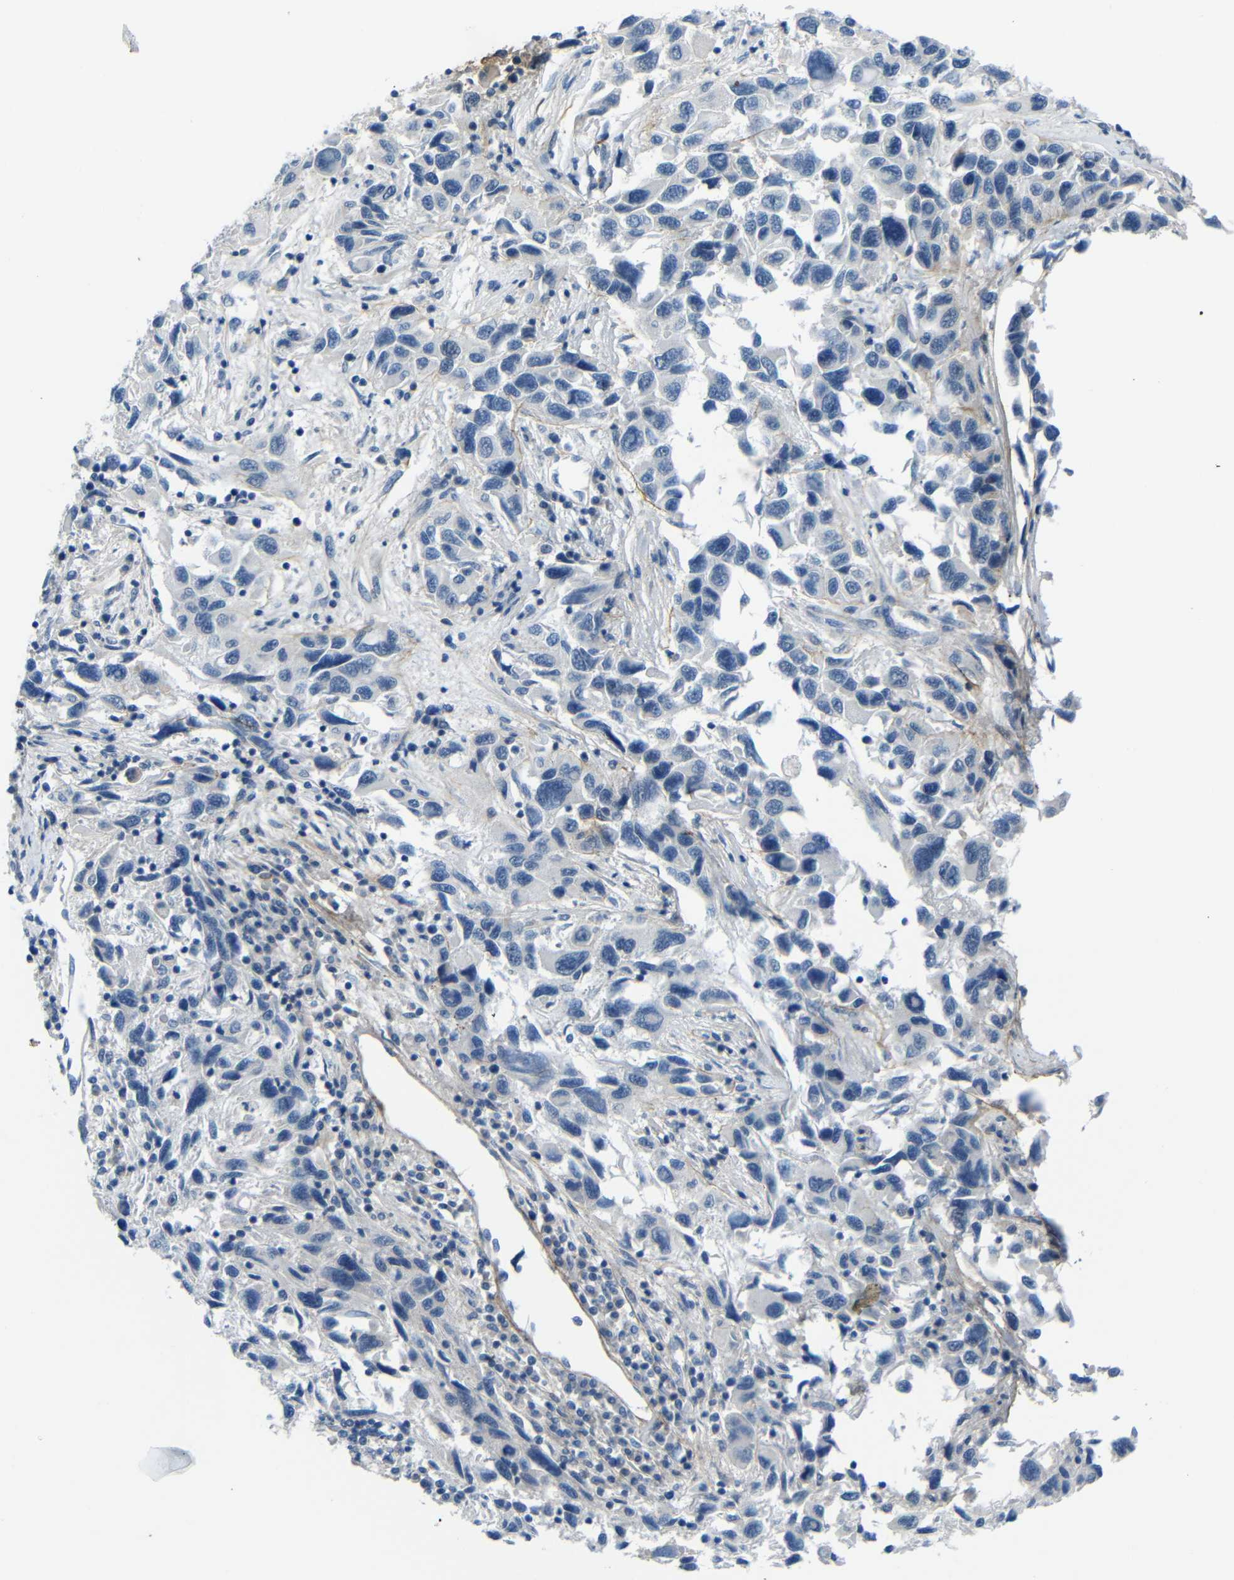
{"staining": {"intensity": "negative", "quantity": "none", "location": "none"}, "tissue": "melanoma", "cell_type": "Tumor cells", "image_type": "cancer", "snomed": [{"axis": "morphology", "description": "Malignant melanoma, NOS"}, {"axis": "topography", "description": "Skin"}], "caption": "Image shows no protein positivity in tumor cells of malignant melanoma tissue. (Stains: DAB (3,3'-diaminobenzidine) immunohistochemistry (IHC) with hematoxylin counter stain, Microscopy: brightfield microscopy at high magnification).", "gene": "ANK3", "patient": {"sex": "male", "age": 53}}